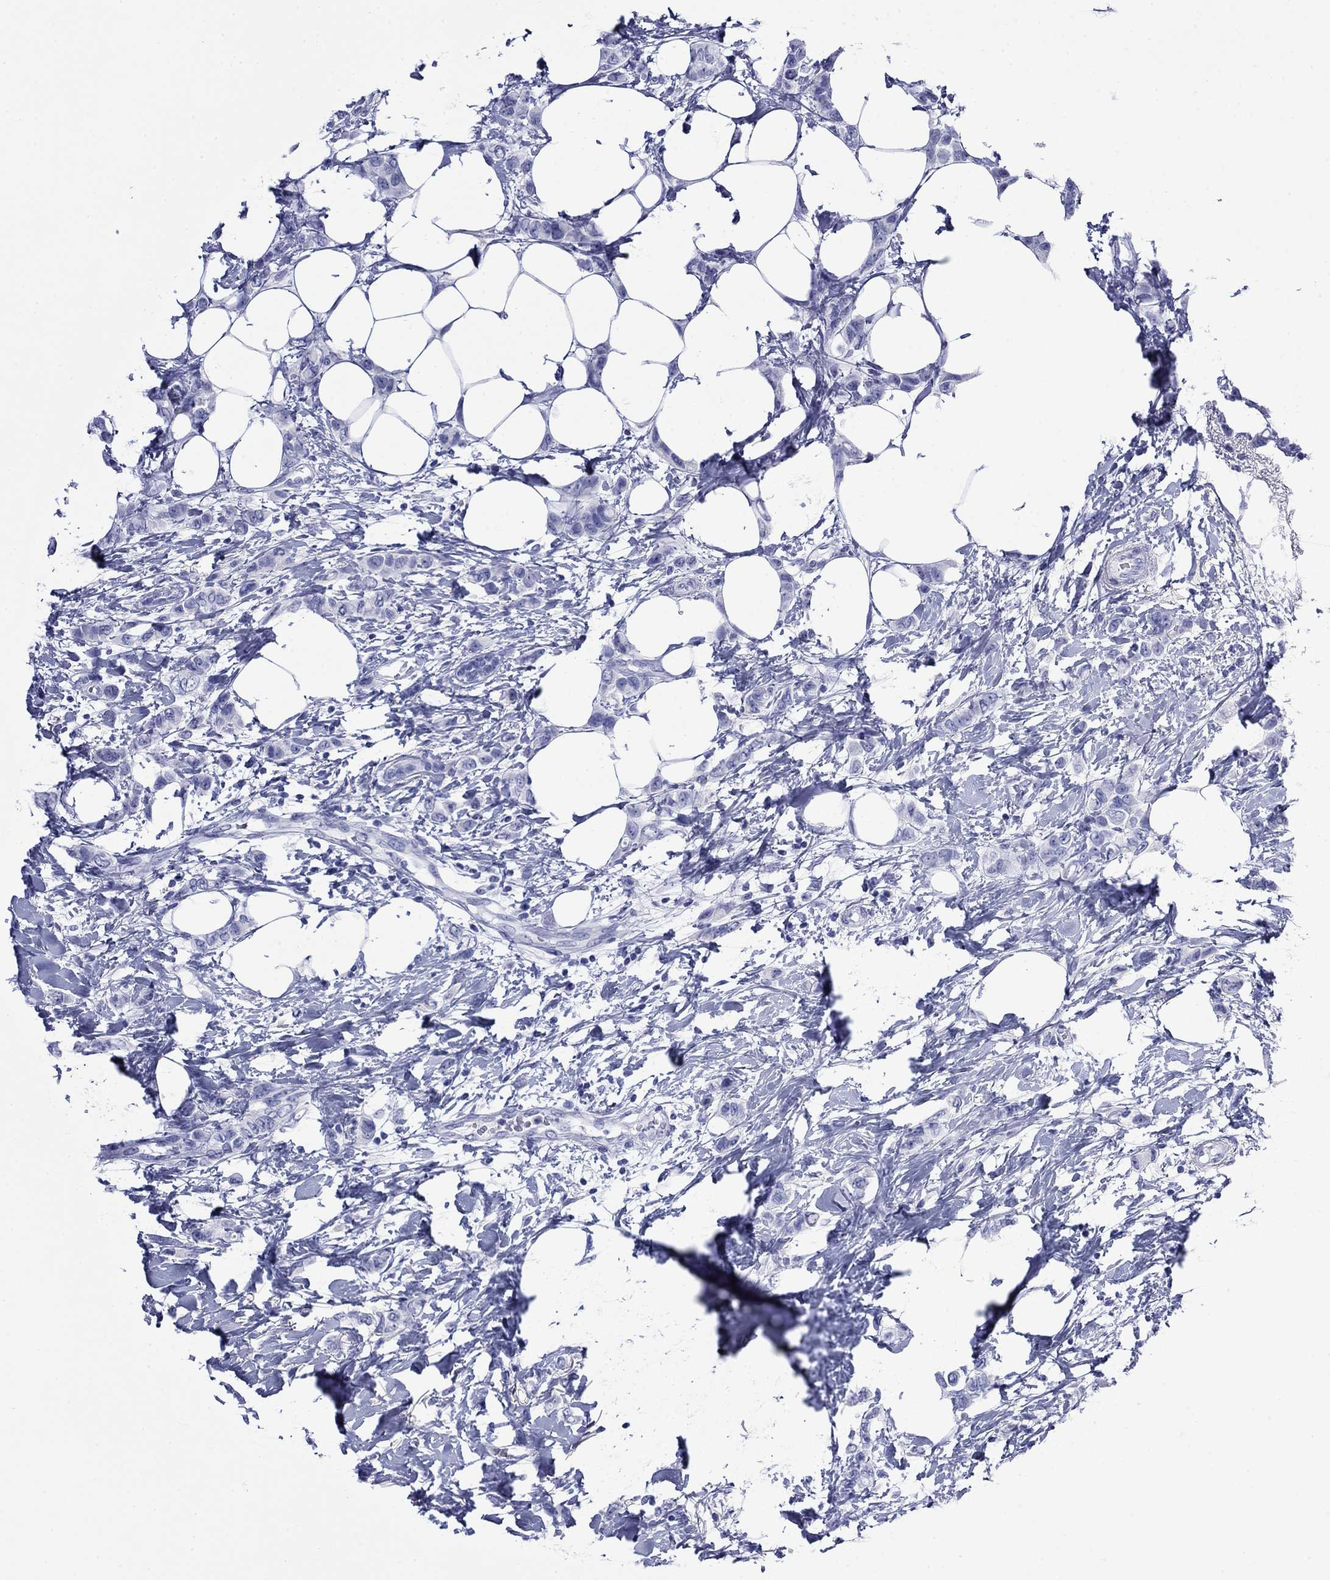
{"staining": {"intensity": "negative", "quantity": "none", "location": "none"}, "tissue": "breast cancer", "cell_type": "Tumor cells", "image_type": "cancer", "snomed": [{"axis": "morphology", "description": "Lobular carcinoma"}, {"axis": "topography", "description": "Breast"}], "caption": "The histopathology image exhibits no staining of tumor cells in lobular carcinoma (breast). The staining was performed using DAB (3,3'-diaminobenzidine) to visualize the protein expression in brown, while the nuclei were stained in blue with hematoxylin (Magnification: 20x).", "gene": "GIP", "patient": {"sex": "female", "age": 66}}